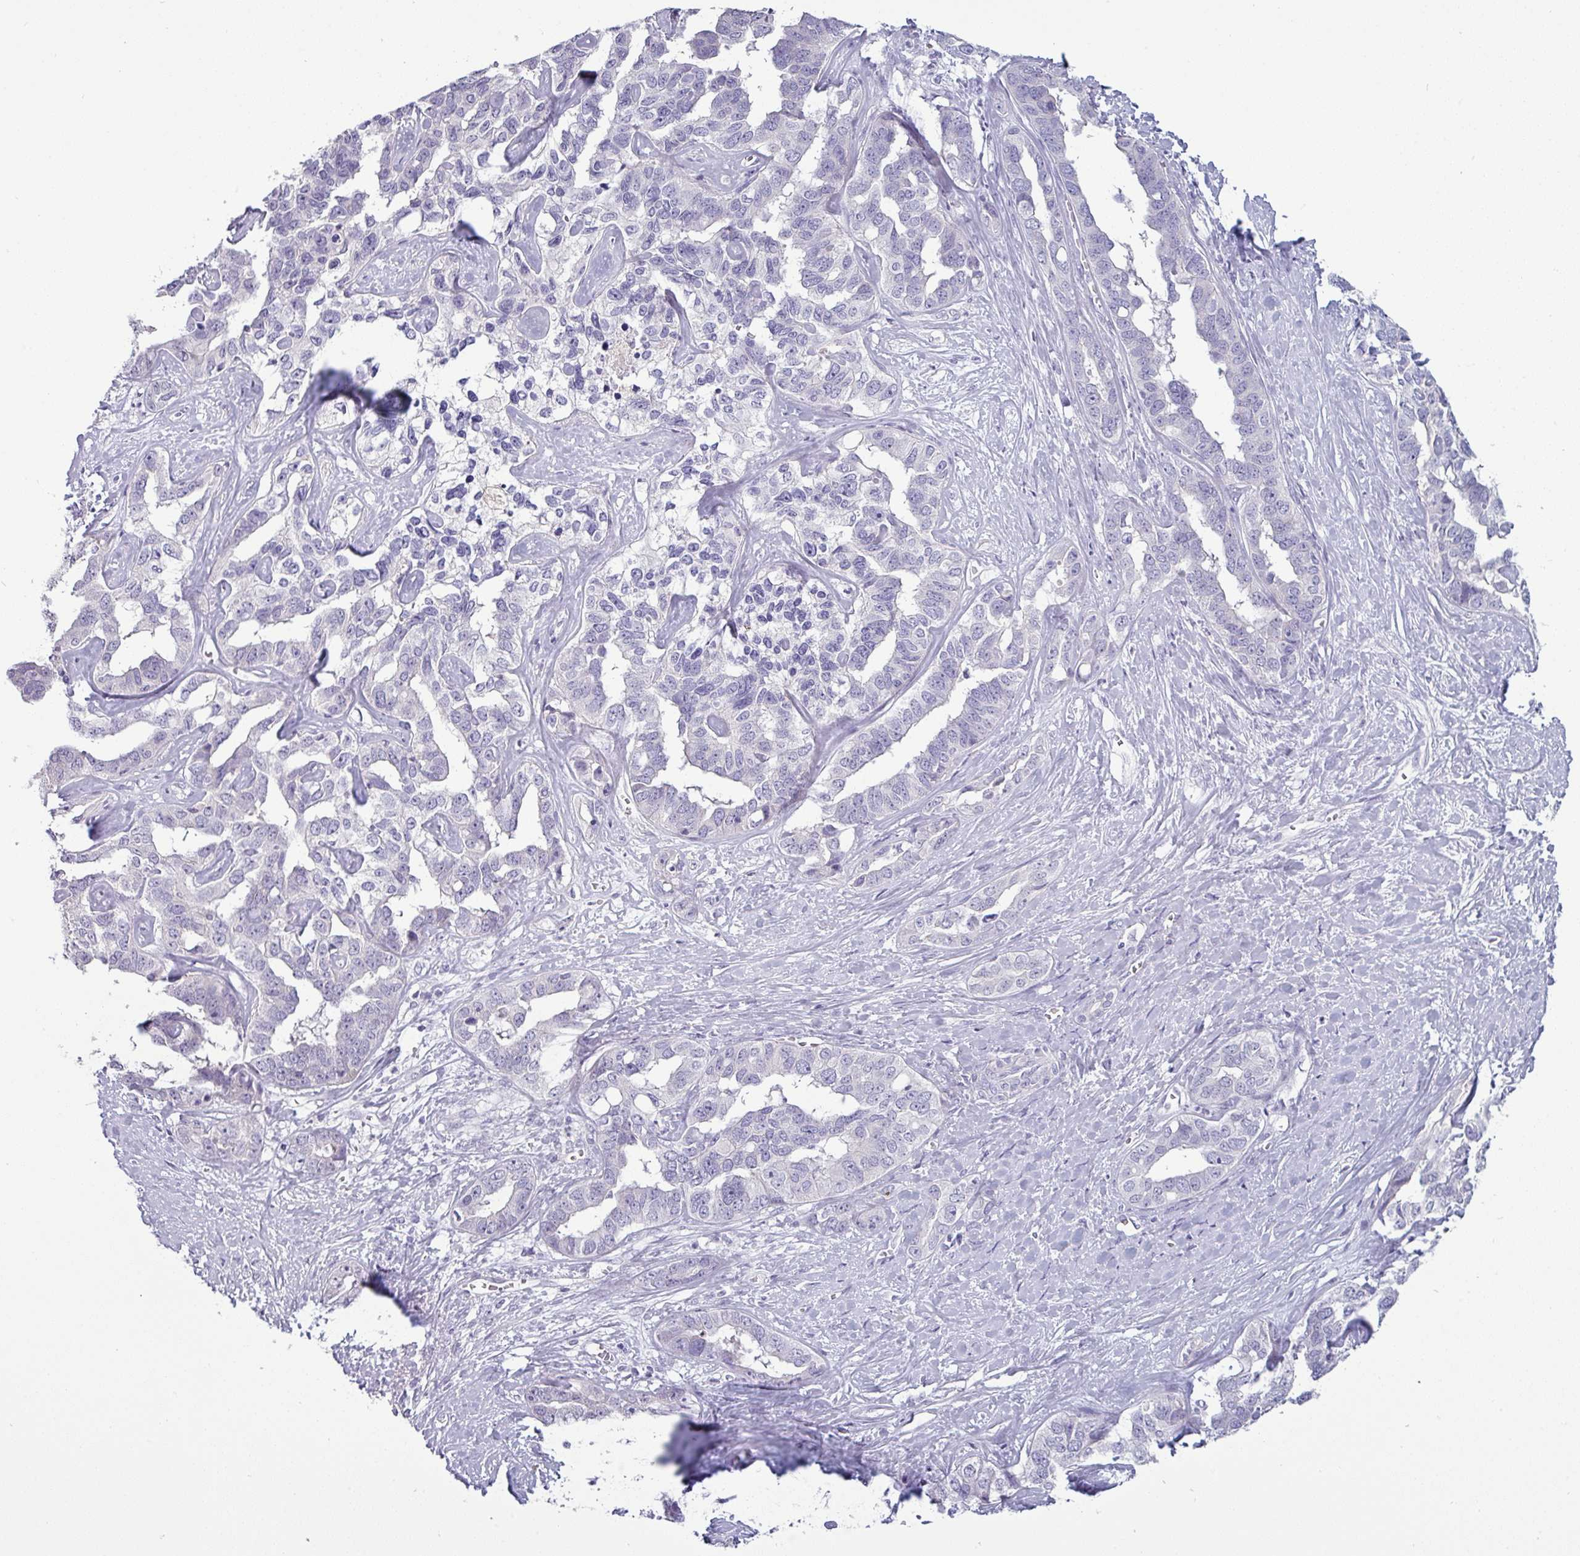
{"staining": {"intensity": "negative", "quantity": "none", "location": "none"}, "tissue": "liver cancer", "cell_type": "Tumor cells", "image_type": "cancer", "snomed": [{"axis": "morphology", "description": "Cholangiocarcinoma"}, {"axis": "topography", "description": "Liver"}], "caption": "Immunohistochemistry of liver cholangiocarcinoma shows no expression in tumor cells. The staining is performed using DAB (3,3'-diaminobenzidine) brown chromogen with nuclei counter-stained in using hematoxylin.", "gene": "SLC26A9", "patient": {"sex": "male", "age": 59}}